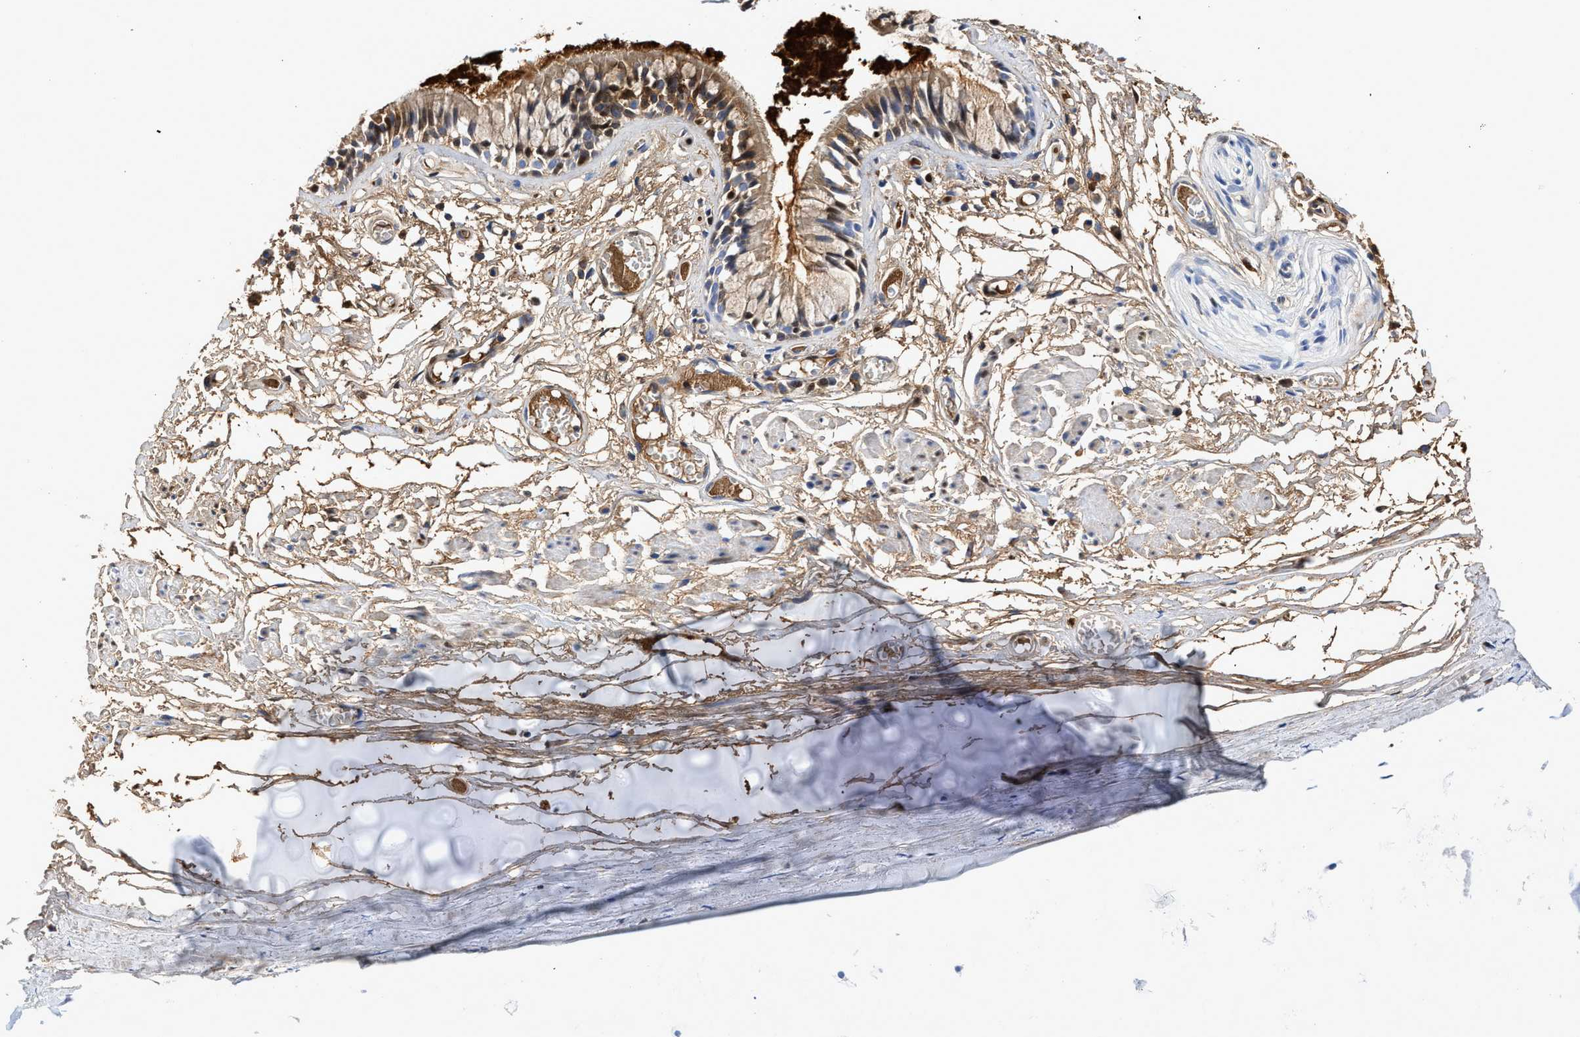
{"staining": {"intensity": "moderate", "quantity": "25%-75%", "location": "cytoplasmic/membranous"}, "tissue": "bronchus", "cell_type": "Respiratory epithelial cells", "image_type": "normal", "snomed": [{"axis": "morphology", "description": "Normal tissue, NOS"}, {"axis": "morphology", "description": "Inflammation, NOS"}, {"axis": "topography", "description": "Cartilage tissue"}, {"axis": "topography", "description": "Lung"}], "caption": "Bronchus stained with immunohistochemistry displays moderate cytoplasmic/membranous expression in about 25%-75% of respiratory epithelial cells. The protein is shown in brown color, while the nuclei are stained blue.", "gene": "C2", "patient": {"sex": "male", "age": 71}}